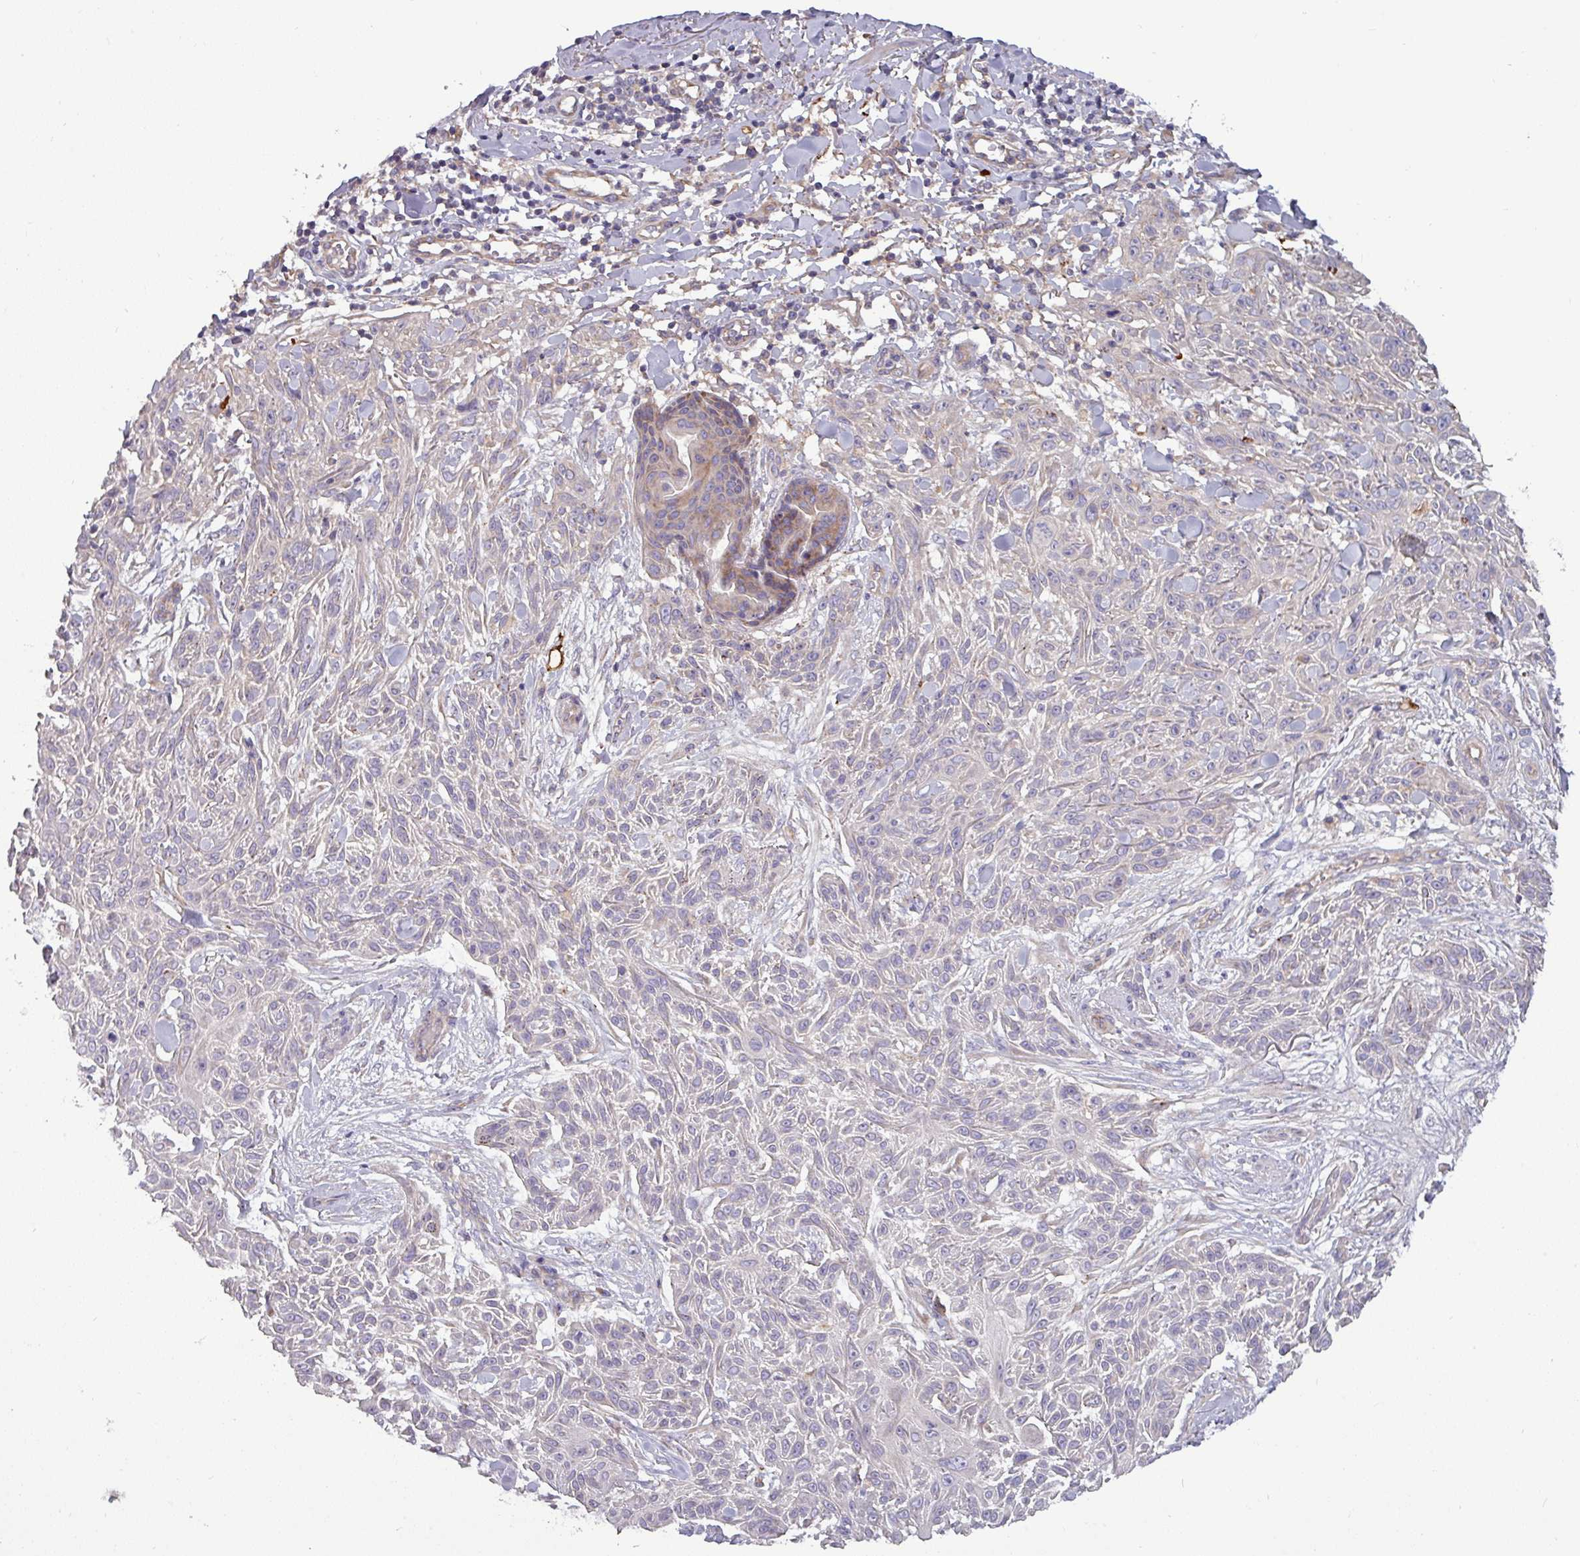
{"staining": {"intensity": "negative", "quantity": "none", "location": "none"}, "tissue": "skin cancer", "cell_type": "Tumor cells", "image_type": "cancer", "snomed": [{"axis": "morphology", "description": "Squamous cell carcinoma, NOS"}, {"axis": "topography", "description": "Skin"}], "caption": "Tumor cells show no significant staining in skin squamous cell carcinoma. The staining was performed using DAB (3,3'-diaminobenzidine) to visualize the protein expression in brown, while the nuclei were stained in blue with hematoxylin (Magnification: 20x).", "gene": "PLIN2", "patient": {"sex": "male", "age": 86}}